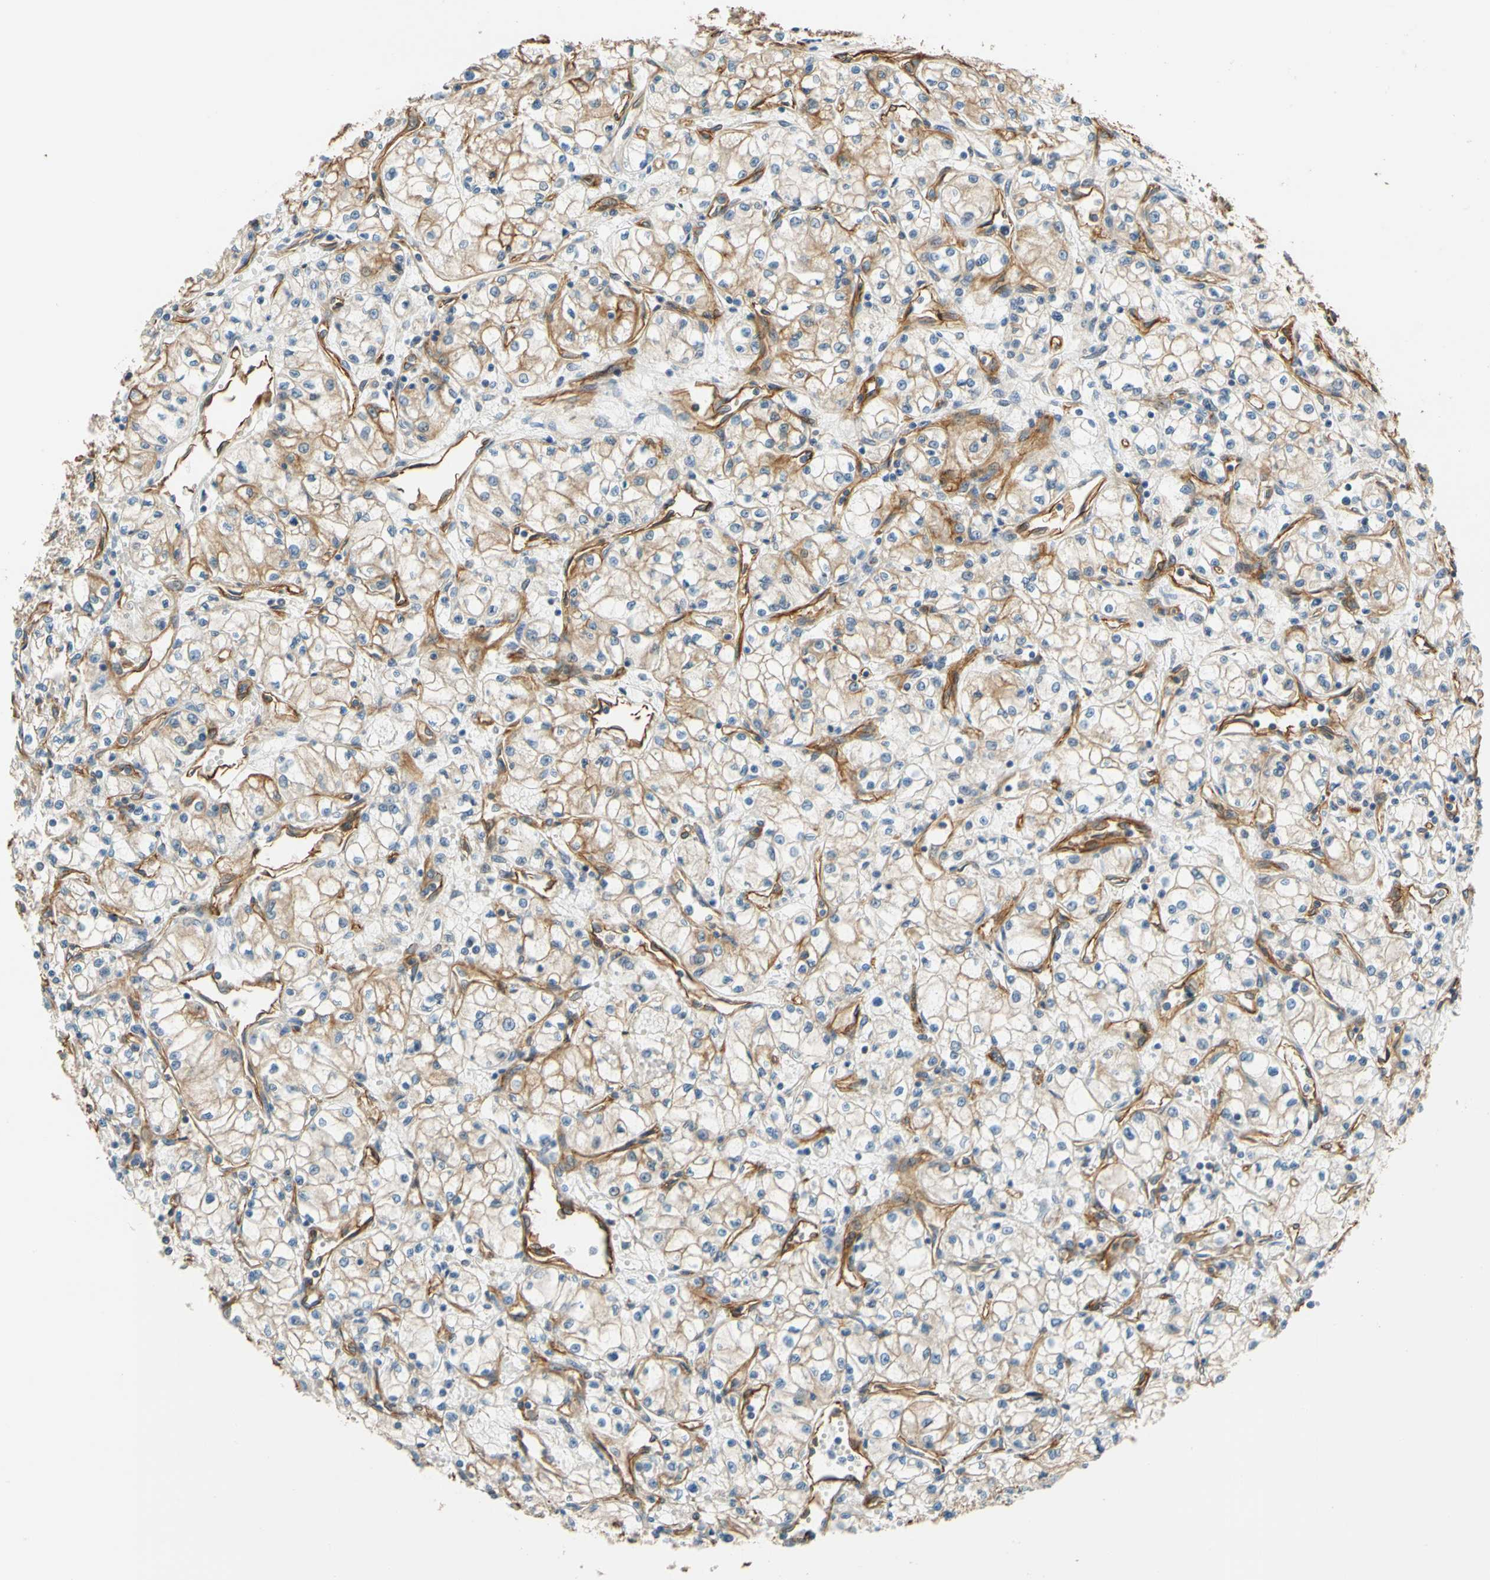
{"staining": {"intensity": "weak", "quantity": "<25%", "location": "cytoplasmic/membranous"}, "tissue": "renal cancer", "cell_type": "Tumor cells", "image_type": "cancer", "snomed": [{"axis": "morphology", "description": "Normal tissue, NOS"}, {"axis": "morphology", "description": "Adenocarcinoma, NOS"}, {"axis": "topography", "description": "Kidney"}], "caption": "Adenocarcinoma (renal) was stained to show a protein in brown. There is no significant expression in tumor cells.", "gene": "SPTAN1", "patient": {"sex": "male", "age": 59}}